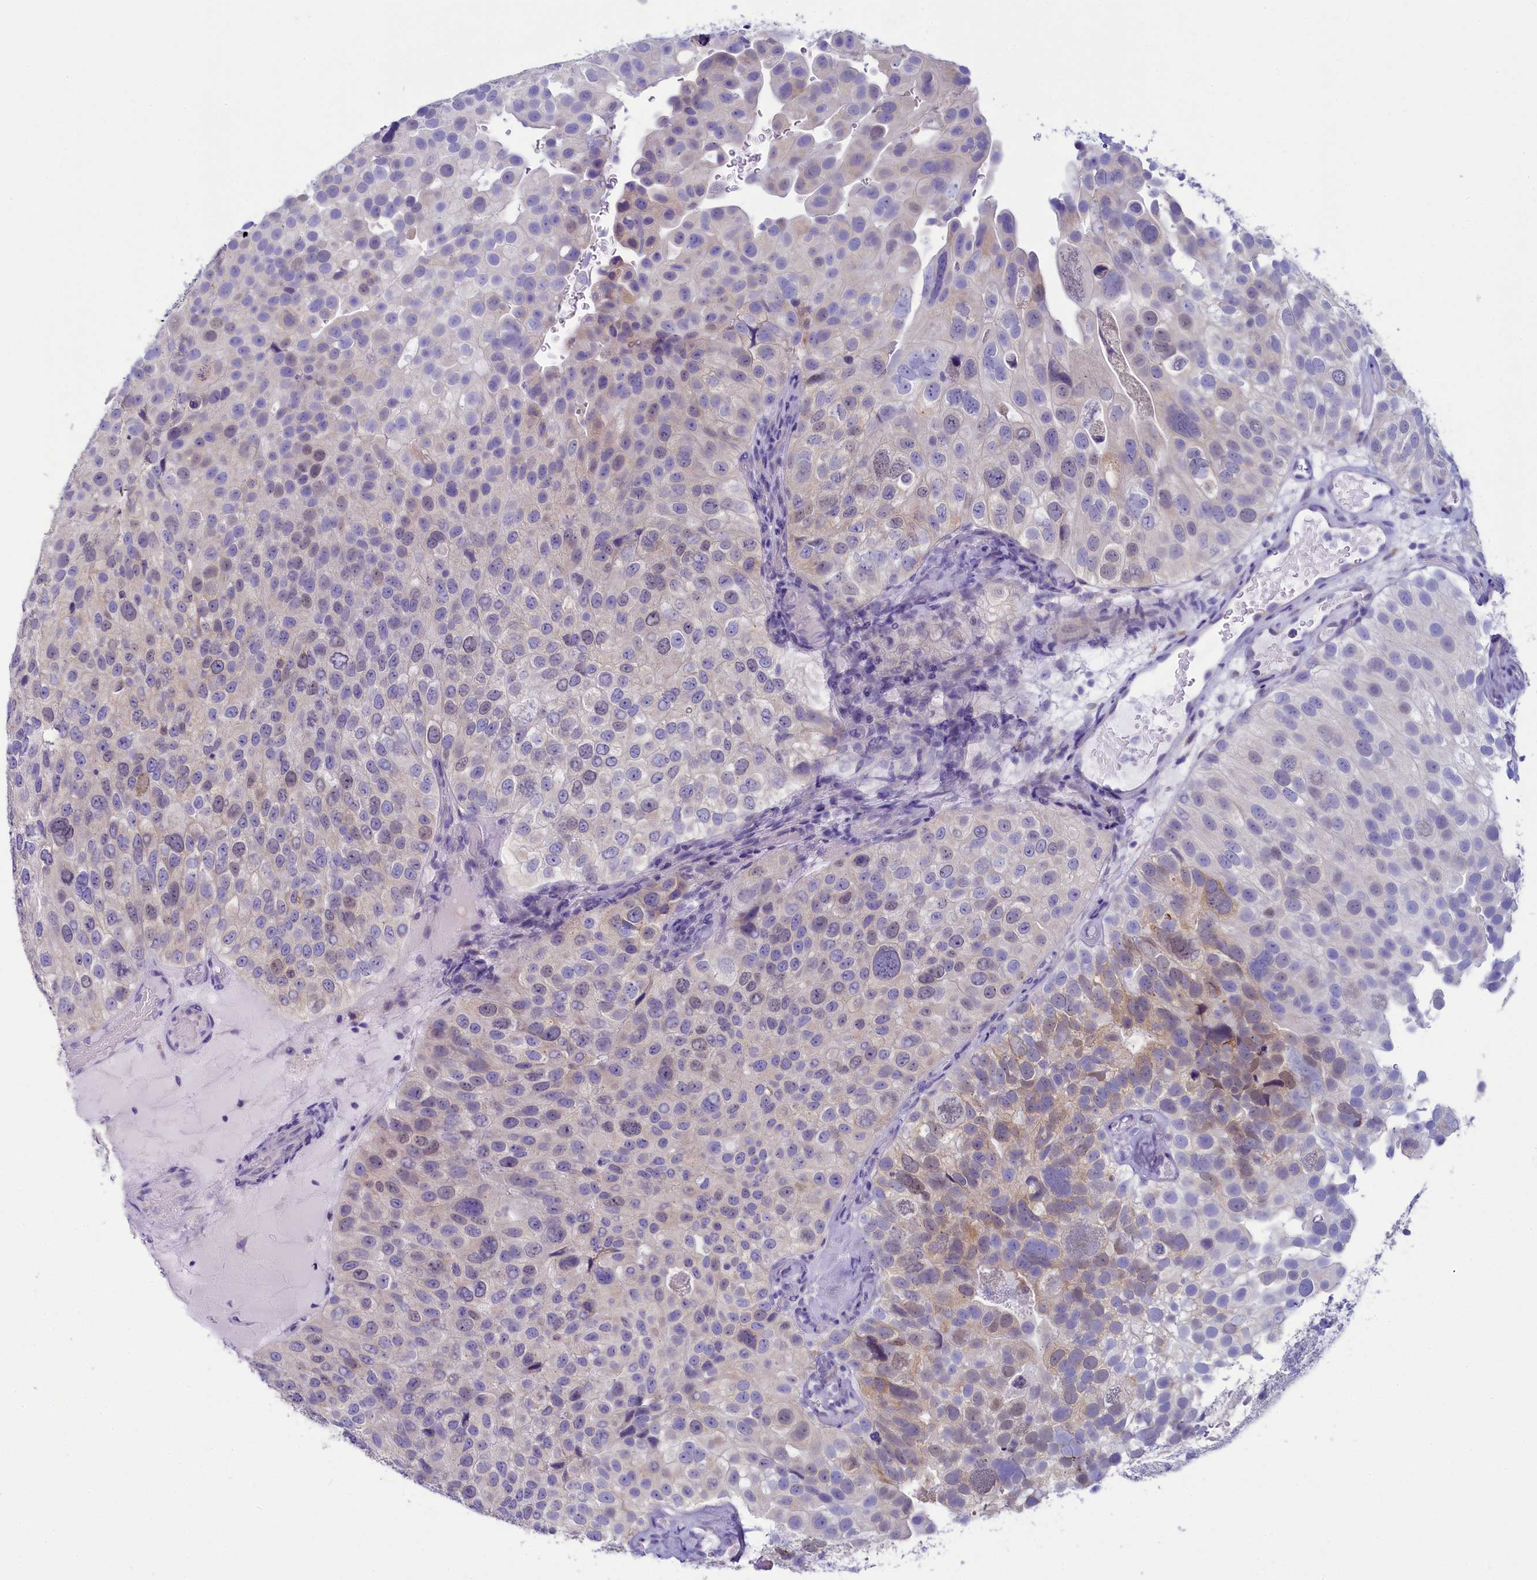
{"staining": {"intensity": "weak", "quantity": "<25%", "location": "cytoplasmic/membranous"}, "tissue": "urothelial cancer", "cell_type": "Tumor cells", "image_type": "cancer", "snomed": [{"axis": "morphology", "description": "Urothelial carcinoma, Low grade"}, {"axis": "topography", "description": "Urinary bladder"}], "caption": "Tumor cells show no significant protein staining in low-grade urothelial carcinoma. (Brightfield microscopy of DAB IHC at high magnification).", "gene": "SKA3", "patient": {"sex": "male", "age": 78}}